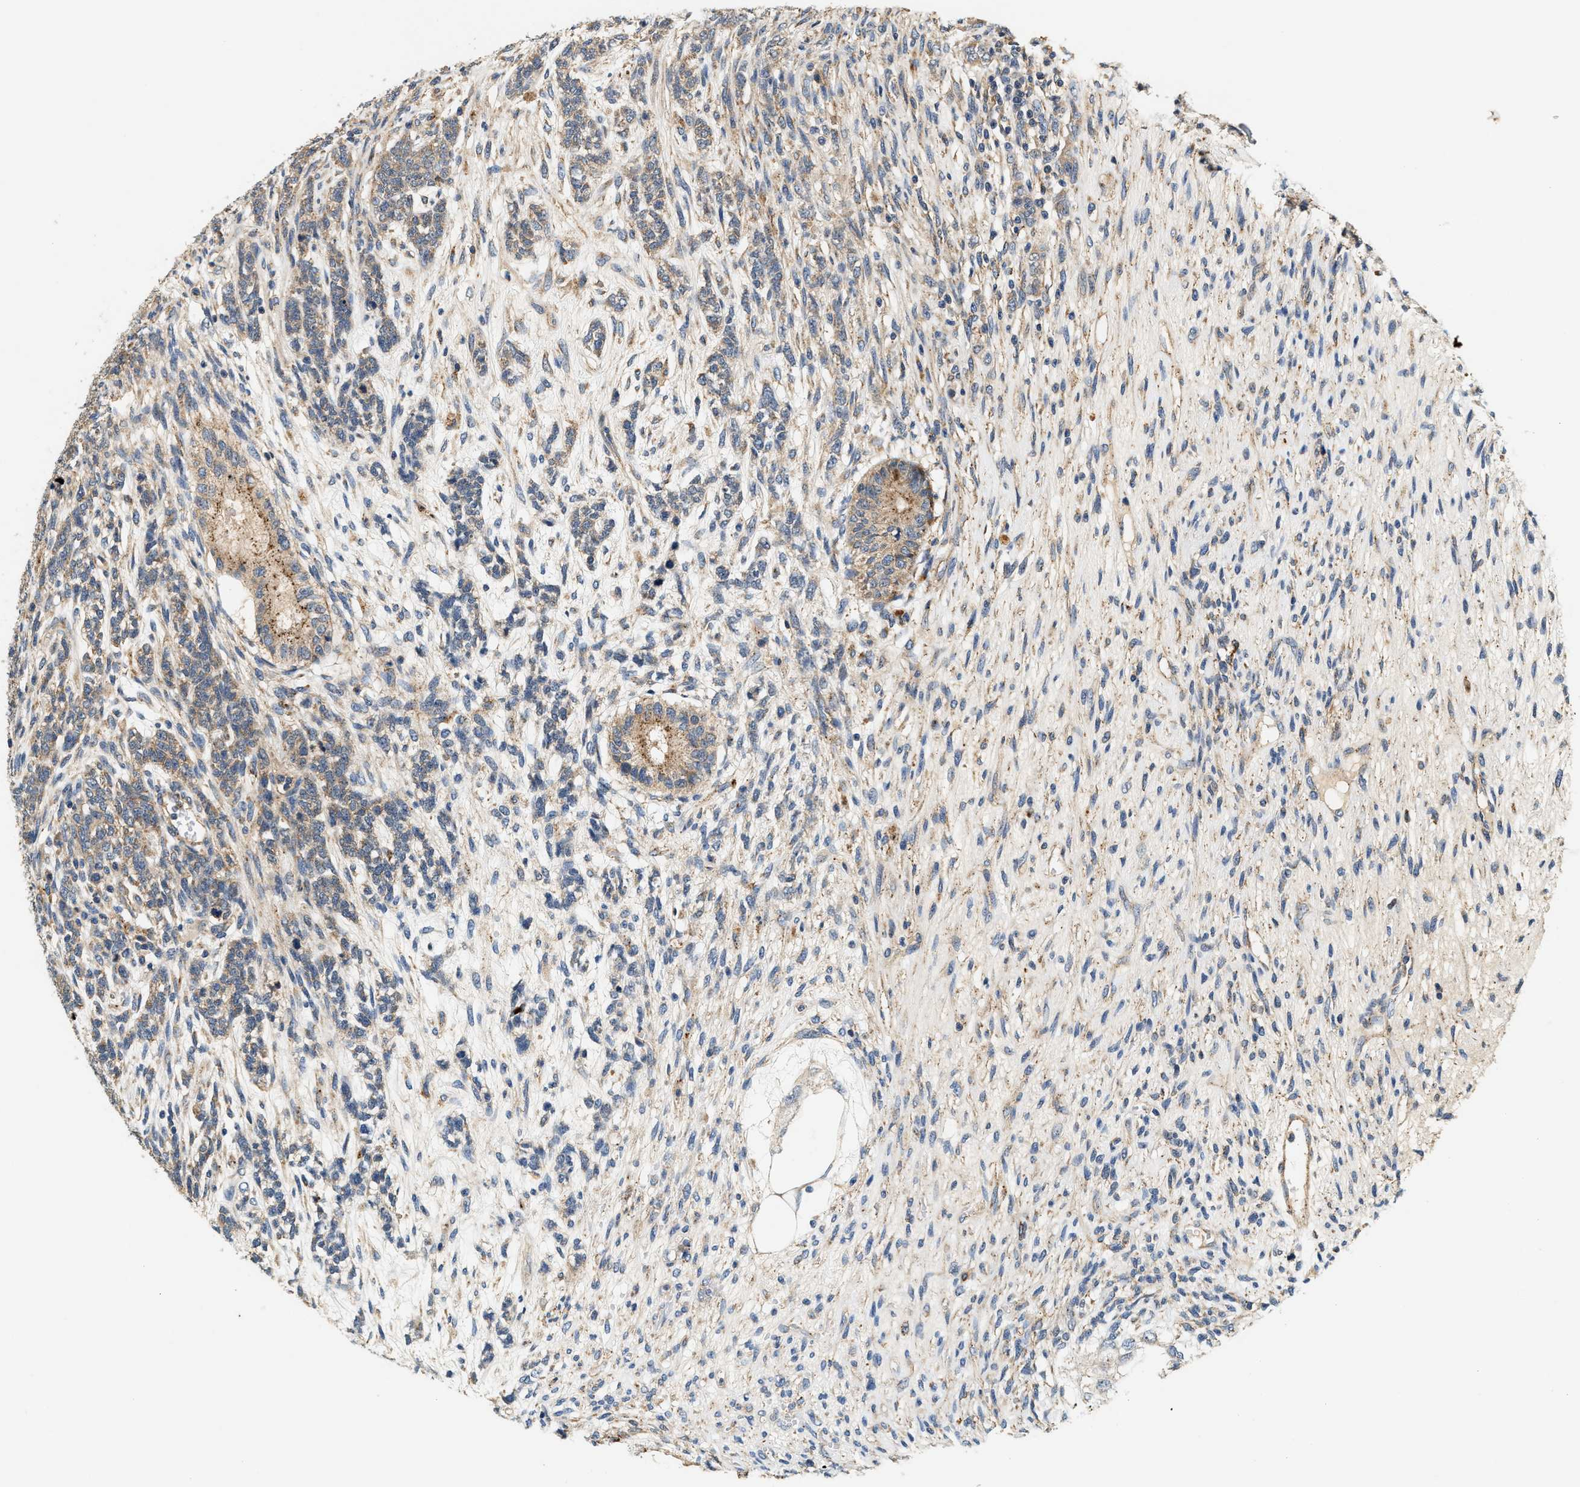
{"staining": {"intensity": "weak", "quantity": ">75%", "location": "cytoplasmic/membranous"}, "tissue": "testis cancer", "cell_type": "Tumor cells", "image_type": "cancer", "snomed": [{"axis": "morphology", "description": "Seminoma, NOS"}, {"axis": "topography", "description": "Testis"}], "caption": "This image displays seminoma (testis) stained with immunohistochemistry (IHC) to label a protein in brown. The cytoplasmic/membranous of tumor cells show weak positivity for the protein. Nuclei are counter-stained blue.", "gene": "DUSP10", "patient": {"sex": "male", "age": 28}}